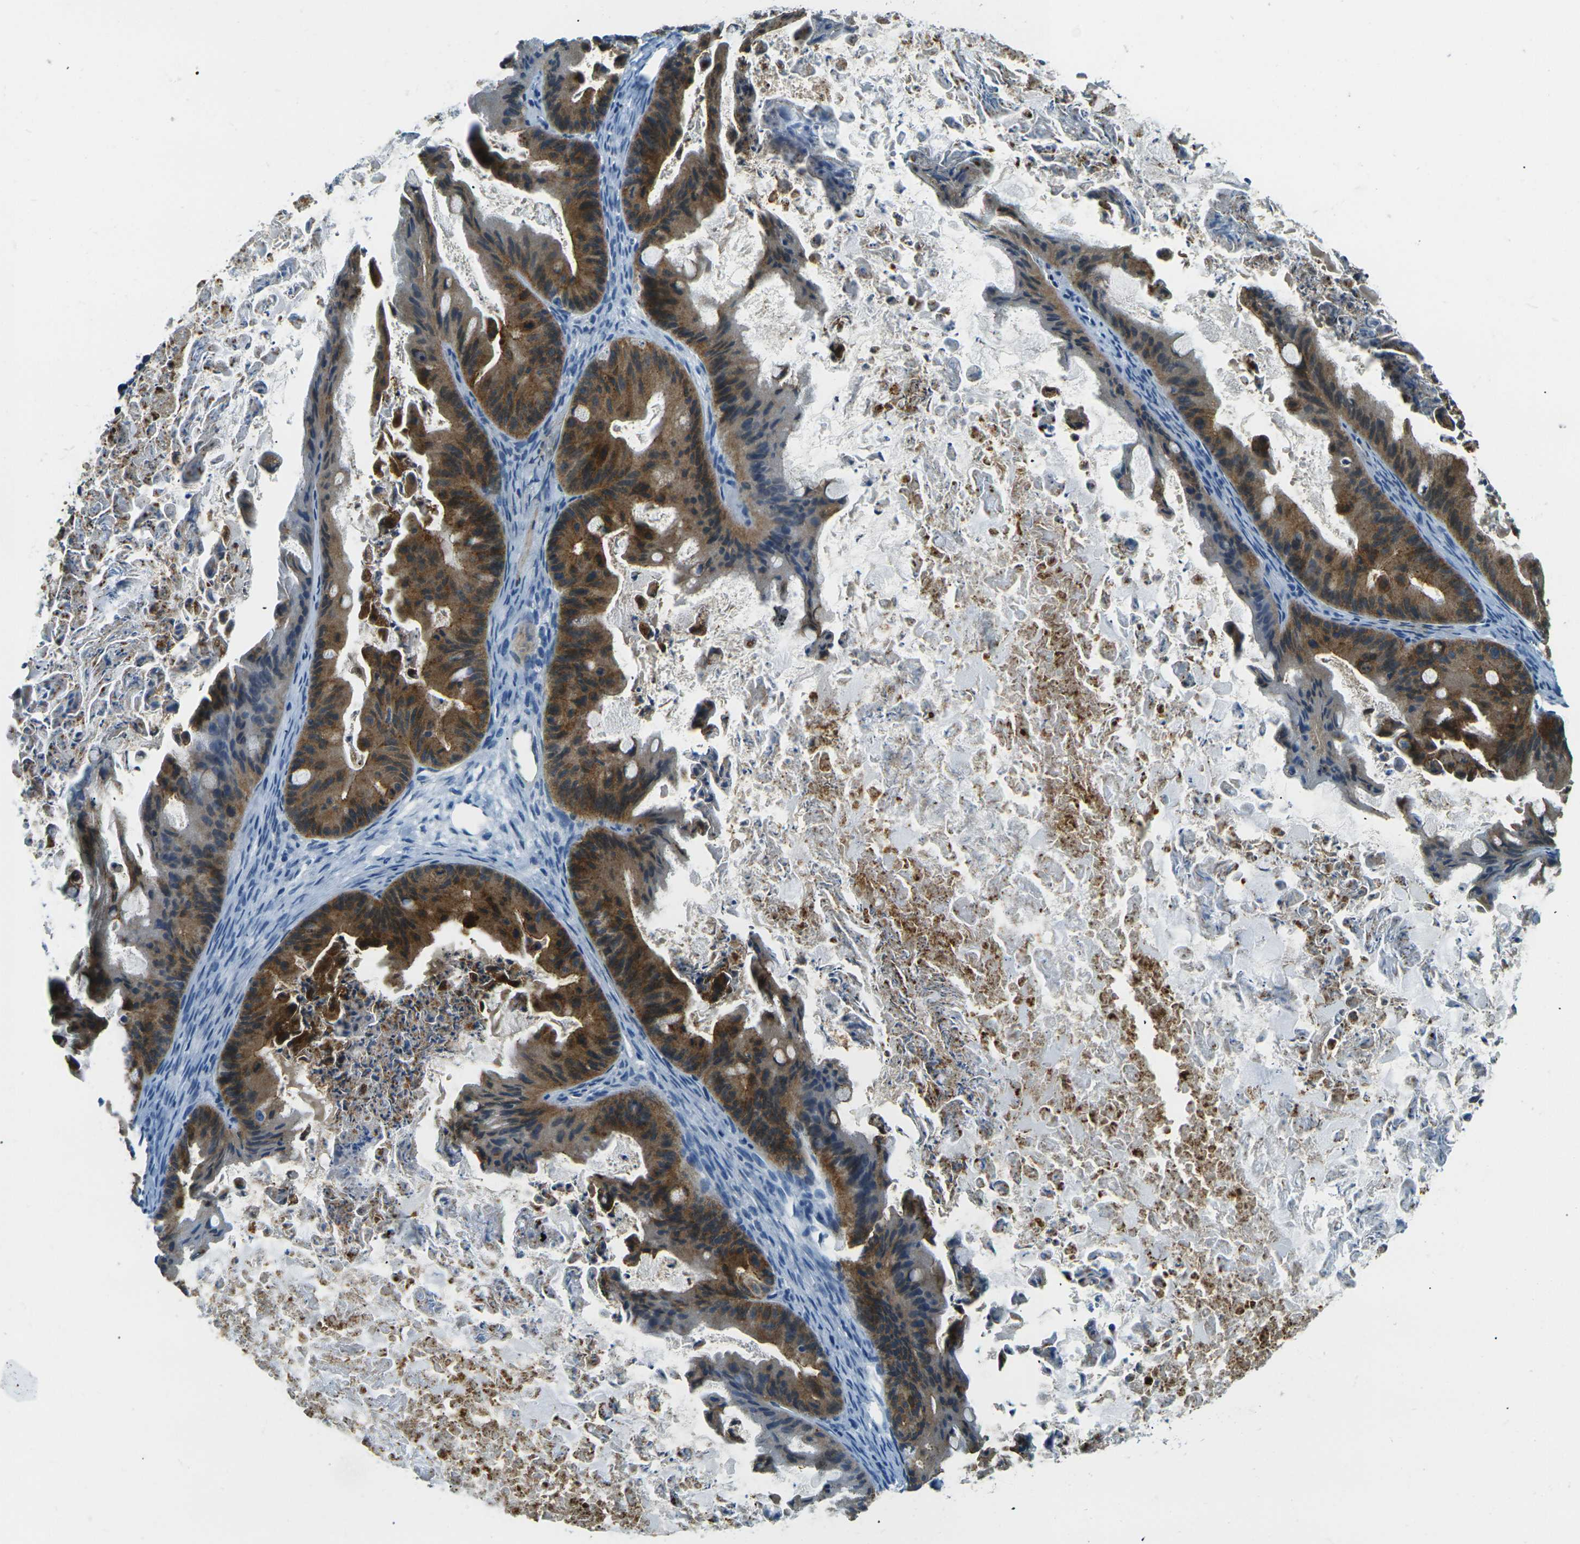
{"staining": {"intensity": "strong", "quantity": ">75%", "location": "cytoplasmic/membranous"}, "tissue": "ovarian cancer", "cell_type": "Tumor cells", "image_type": "cancer", "snomed": [{"axis": "morphology", "description": "Cystadenocarcinoma, mucinous, NOS"}, {"axis": "topography", "description": "Ovary"}], "caption": "Brown immunohistochemical staining in human ovarian cancer shows strong cytoplasmic/membranous staining in approximately >75% of tumor cells. (DAB (3,3'-diaminobenzidine) = brown stain, brightfield microscopy at high magnification).", "gene": "OCLN", "patient": {"sex": "female", "age": 37}}